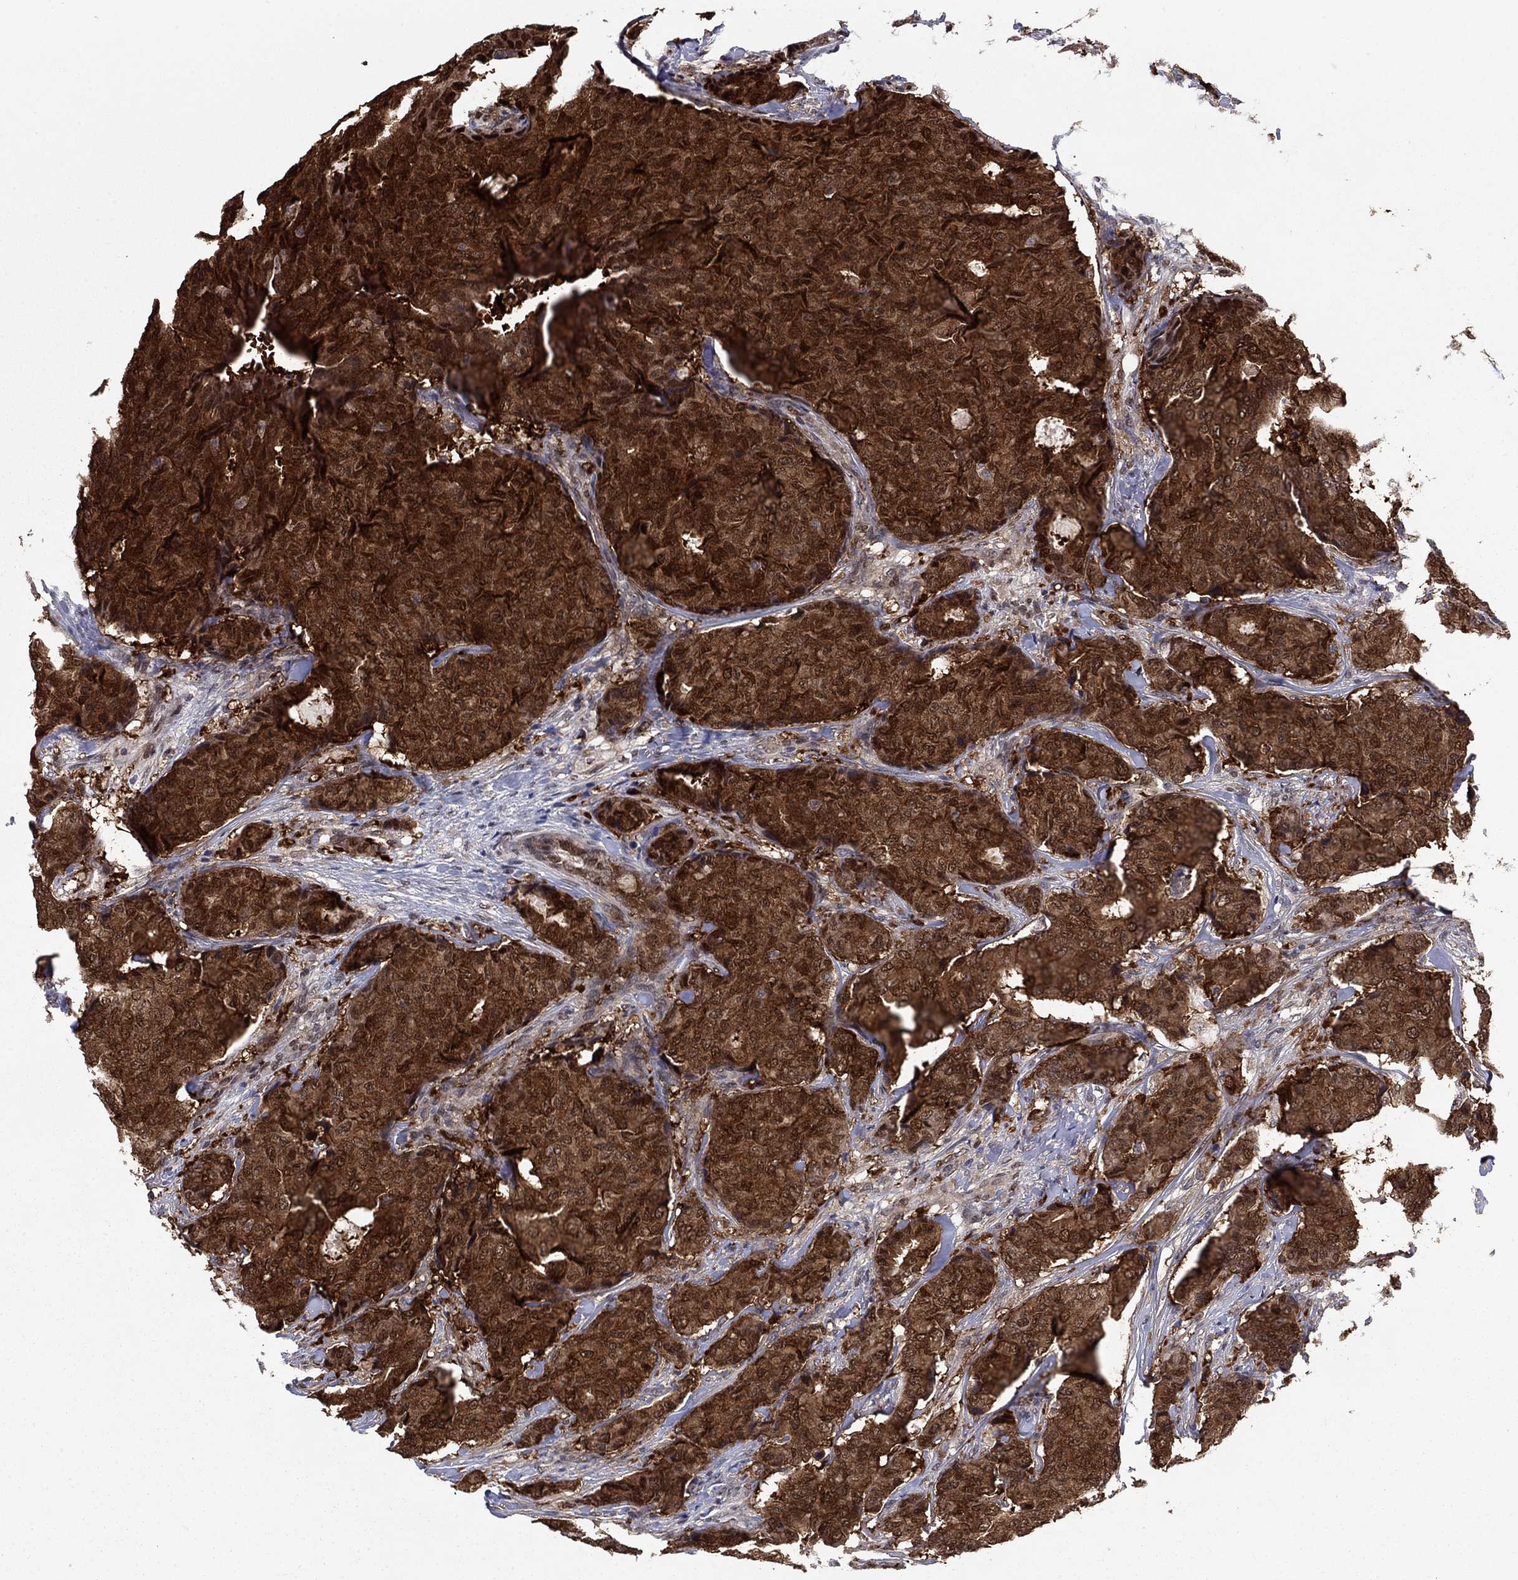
{"staining": {"intensity": "strong", "quantity": ">75%", "location": "cytoplasmic/membranous,nuclear"}, "tissue": "breast cancer", "cell_type": "Tumor cells", "image_type": "cancer", "snomed": [{"axis": "morphology", "description": "Duct carcinoma"}, {"axis": "topography", "description": "Breast"}], "caption": "Protein expression analysis of human infiltrating ductal carcinoma (breast) reveals strong cytoplasmic/membranous and nuclear expression in about >75% of tumor cells.", "gene": "FKBP4", "patient": {"sex": "female", "age": 75}}